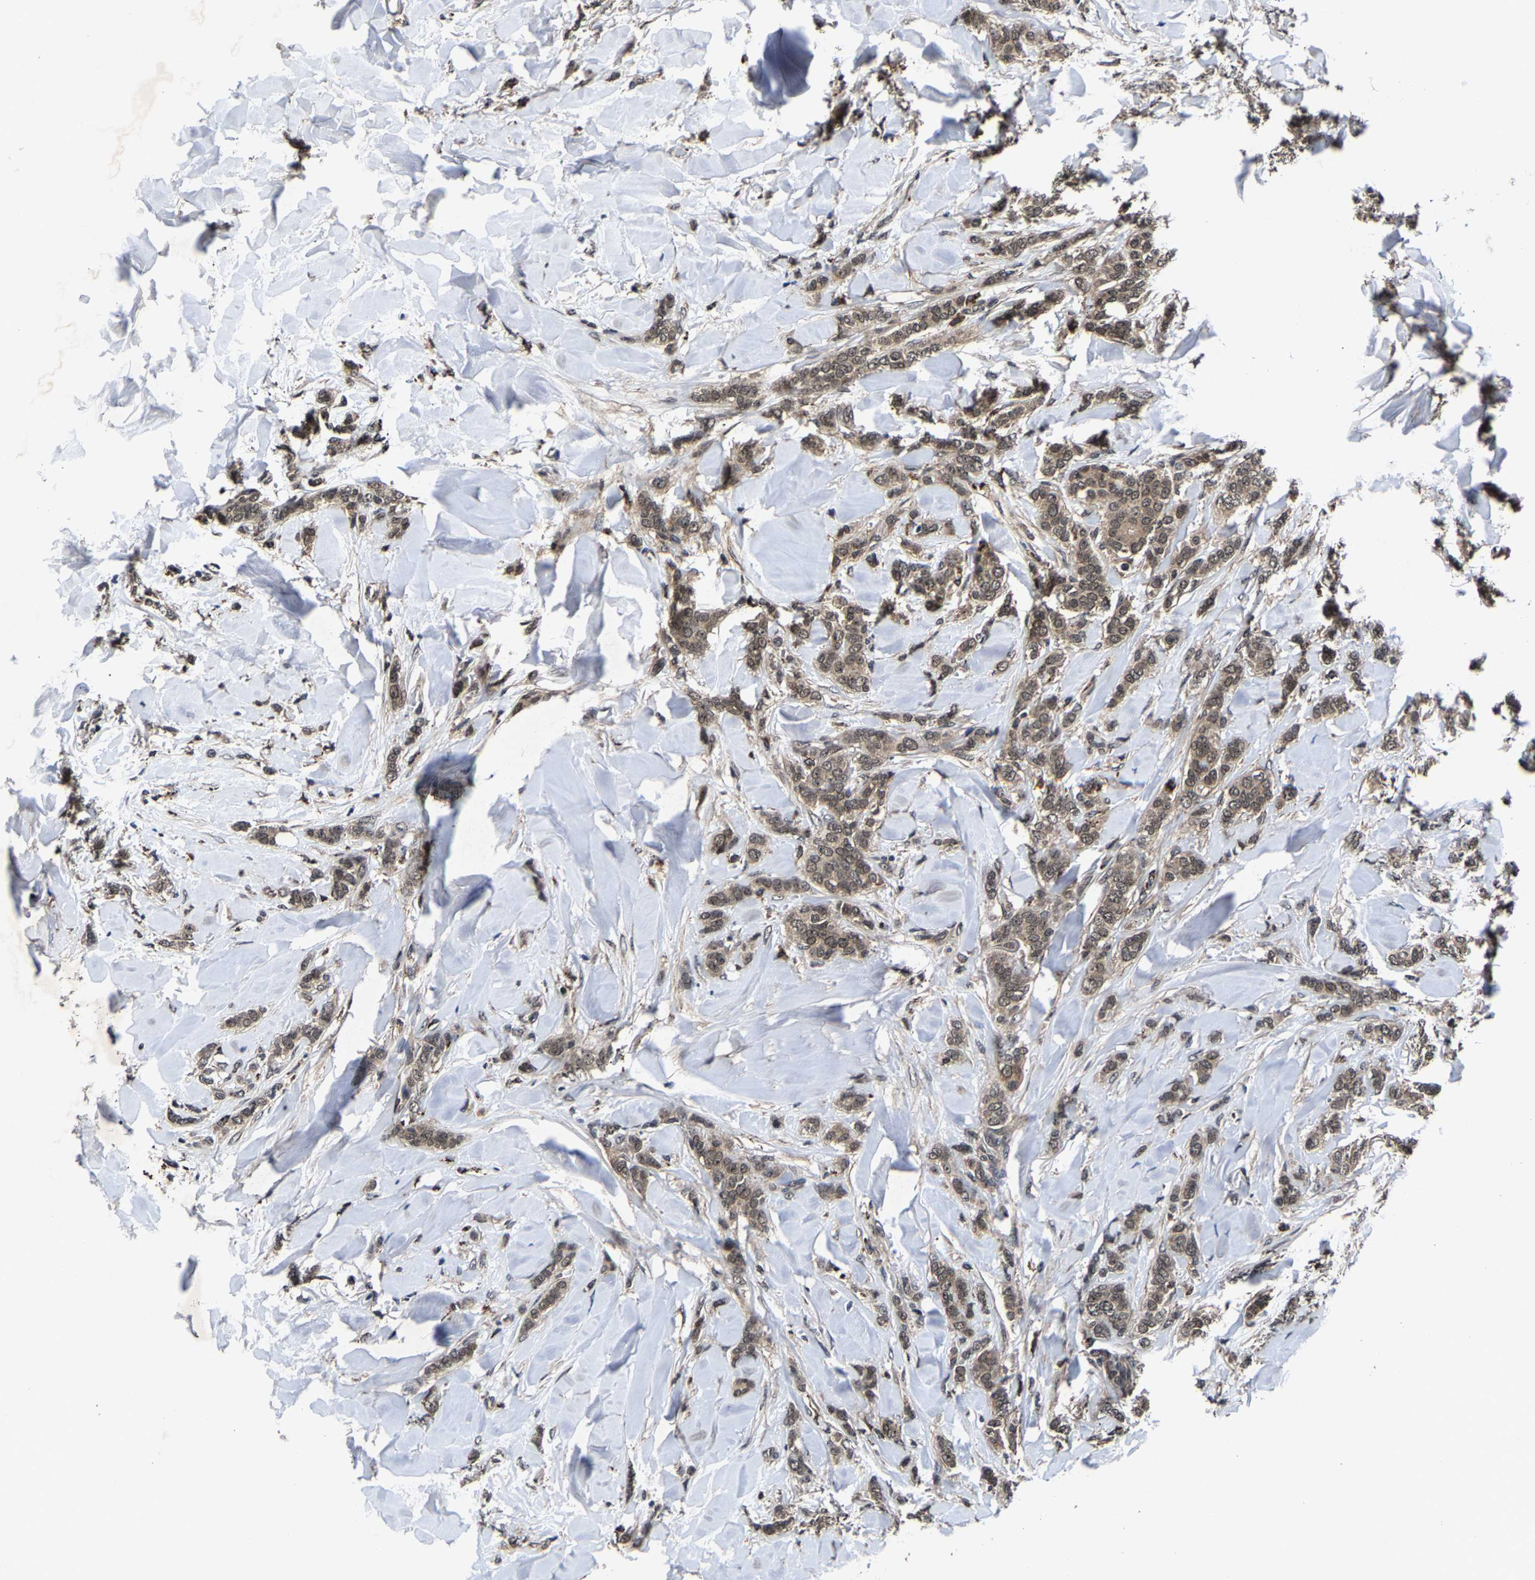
{"staining": {"intensity": "moderate", "quantity": ">75%", "location": "cytoplasmic/membranous"}, "tissue": "breast cancer", "cell_type": "Tumor cells", "image_type": "cancer", "snomed": [{"axis": "morphology", "description": "Lobular carcinoma"}, {"axis": "topography", "description": "Skin"}, {"axis": "topography", "description": "Breast"}], "caption": "Protein expression analysis of breast cancer exhibits moderate cytoplasmic/membranous expression in about >75% of tumor cells.", "gene": "ZCCHC7", "patient": {"sex": "female", "age": 46}}